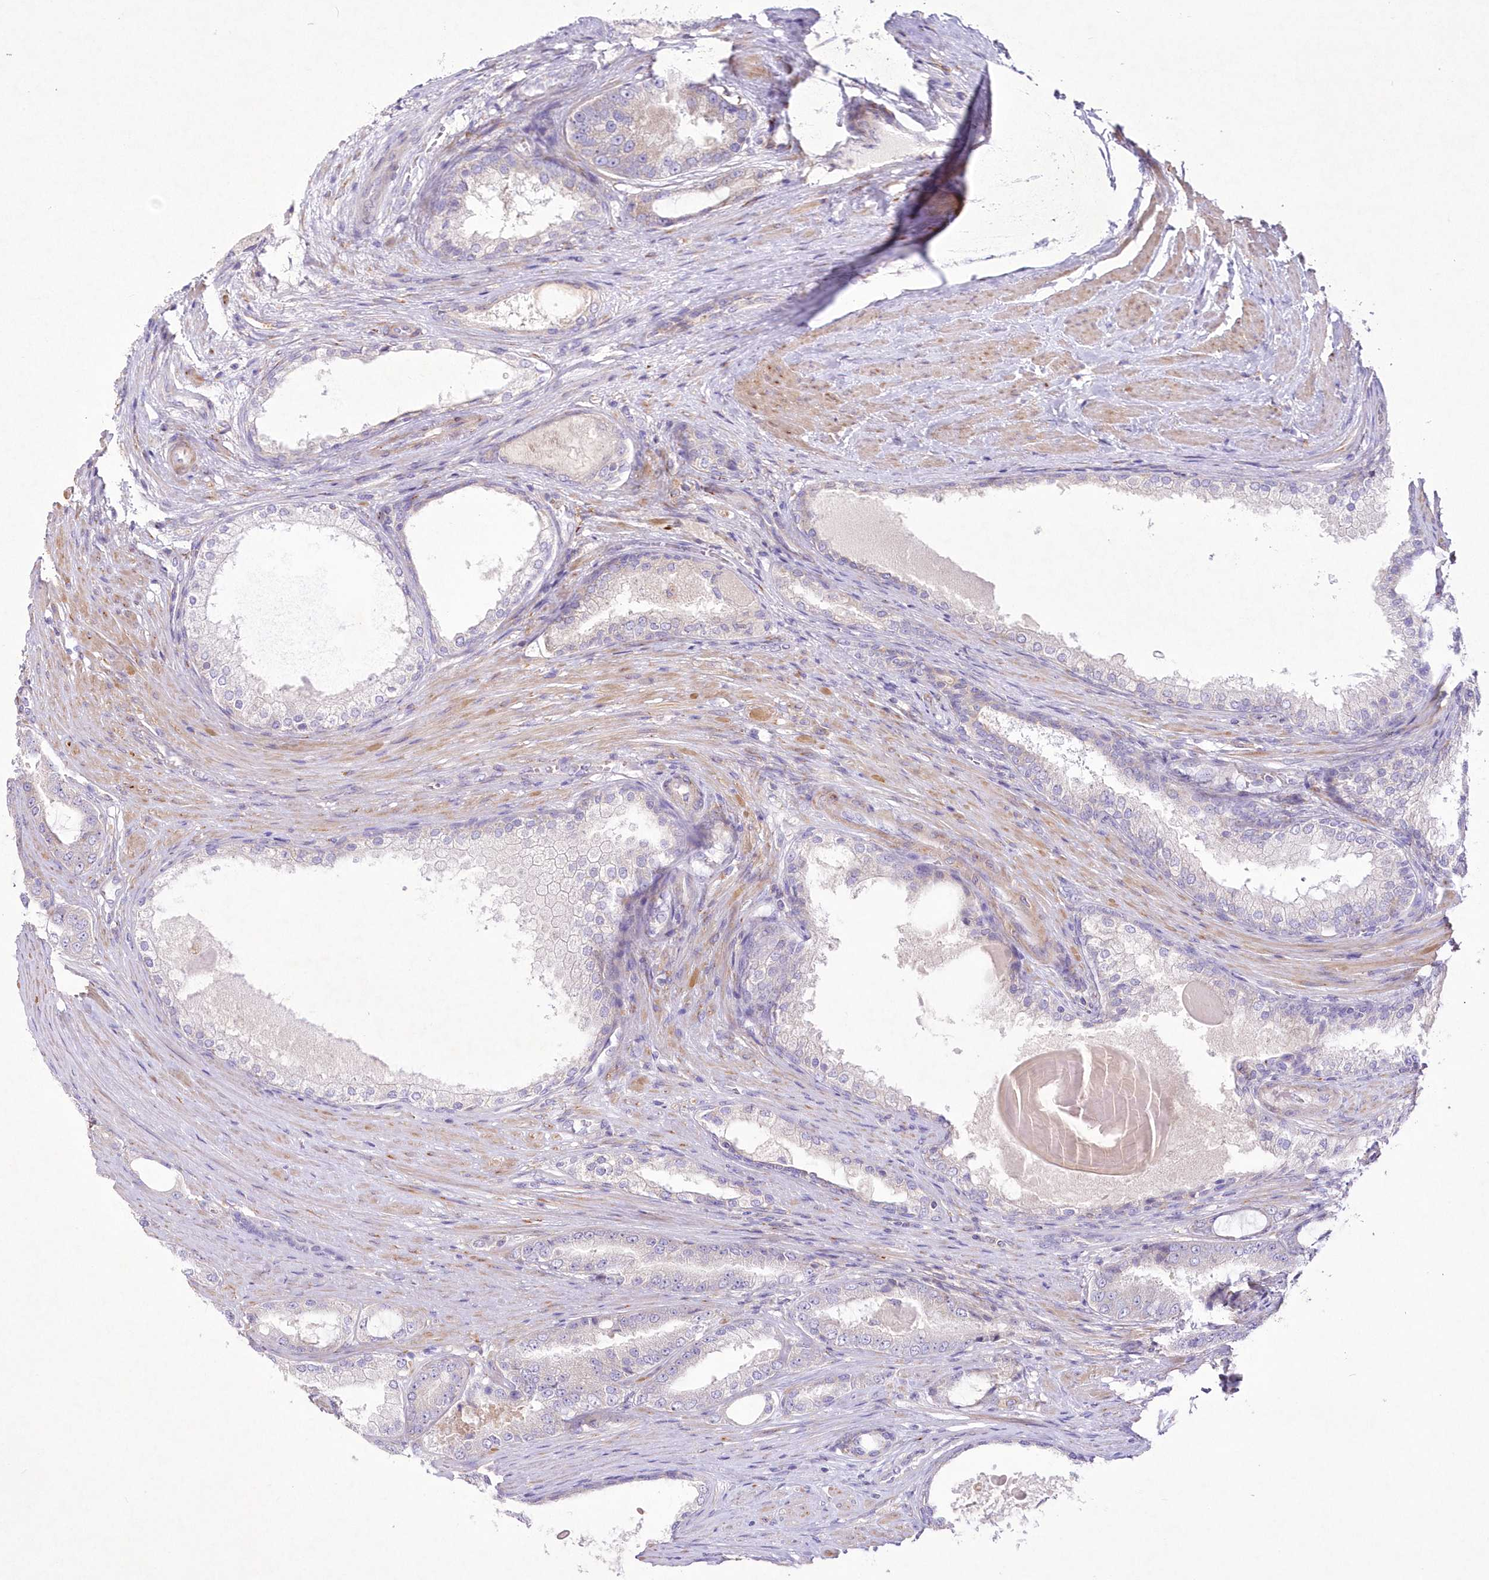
{"staining": {"intensity": "negative", "quantity": "none", "location": "none"}, "tissue": "prostate cancer", "cell_type": "Tumor cells", "image_type": "cancer", "snomed": [{"axis": "morphology", "description": "Adenocarcinoma, High grade"}, {"axis": "topography", "description": "Prostate"}], "caption": "High magnification brightfield microscopy of prostate cancer (high-grade adenocarcinoma) stained with DAB (3,3'-diaminobenzidine) (brown) and counterstained with hematoxylin (blue): tumor cells show no significant staining.", "gene": "ARFGEF3", "patient": {"sex": "male", "age": 60}}